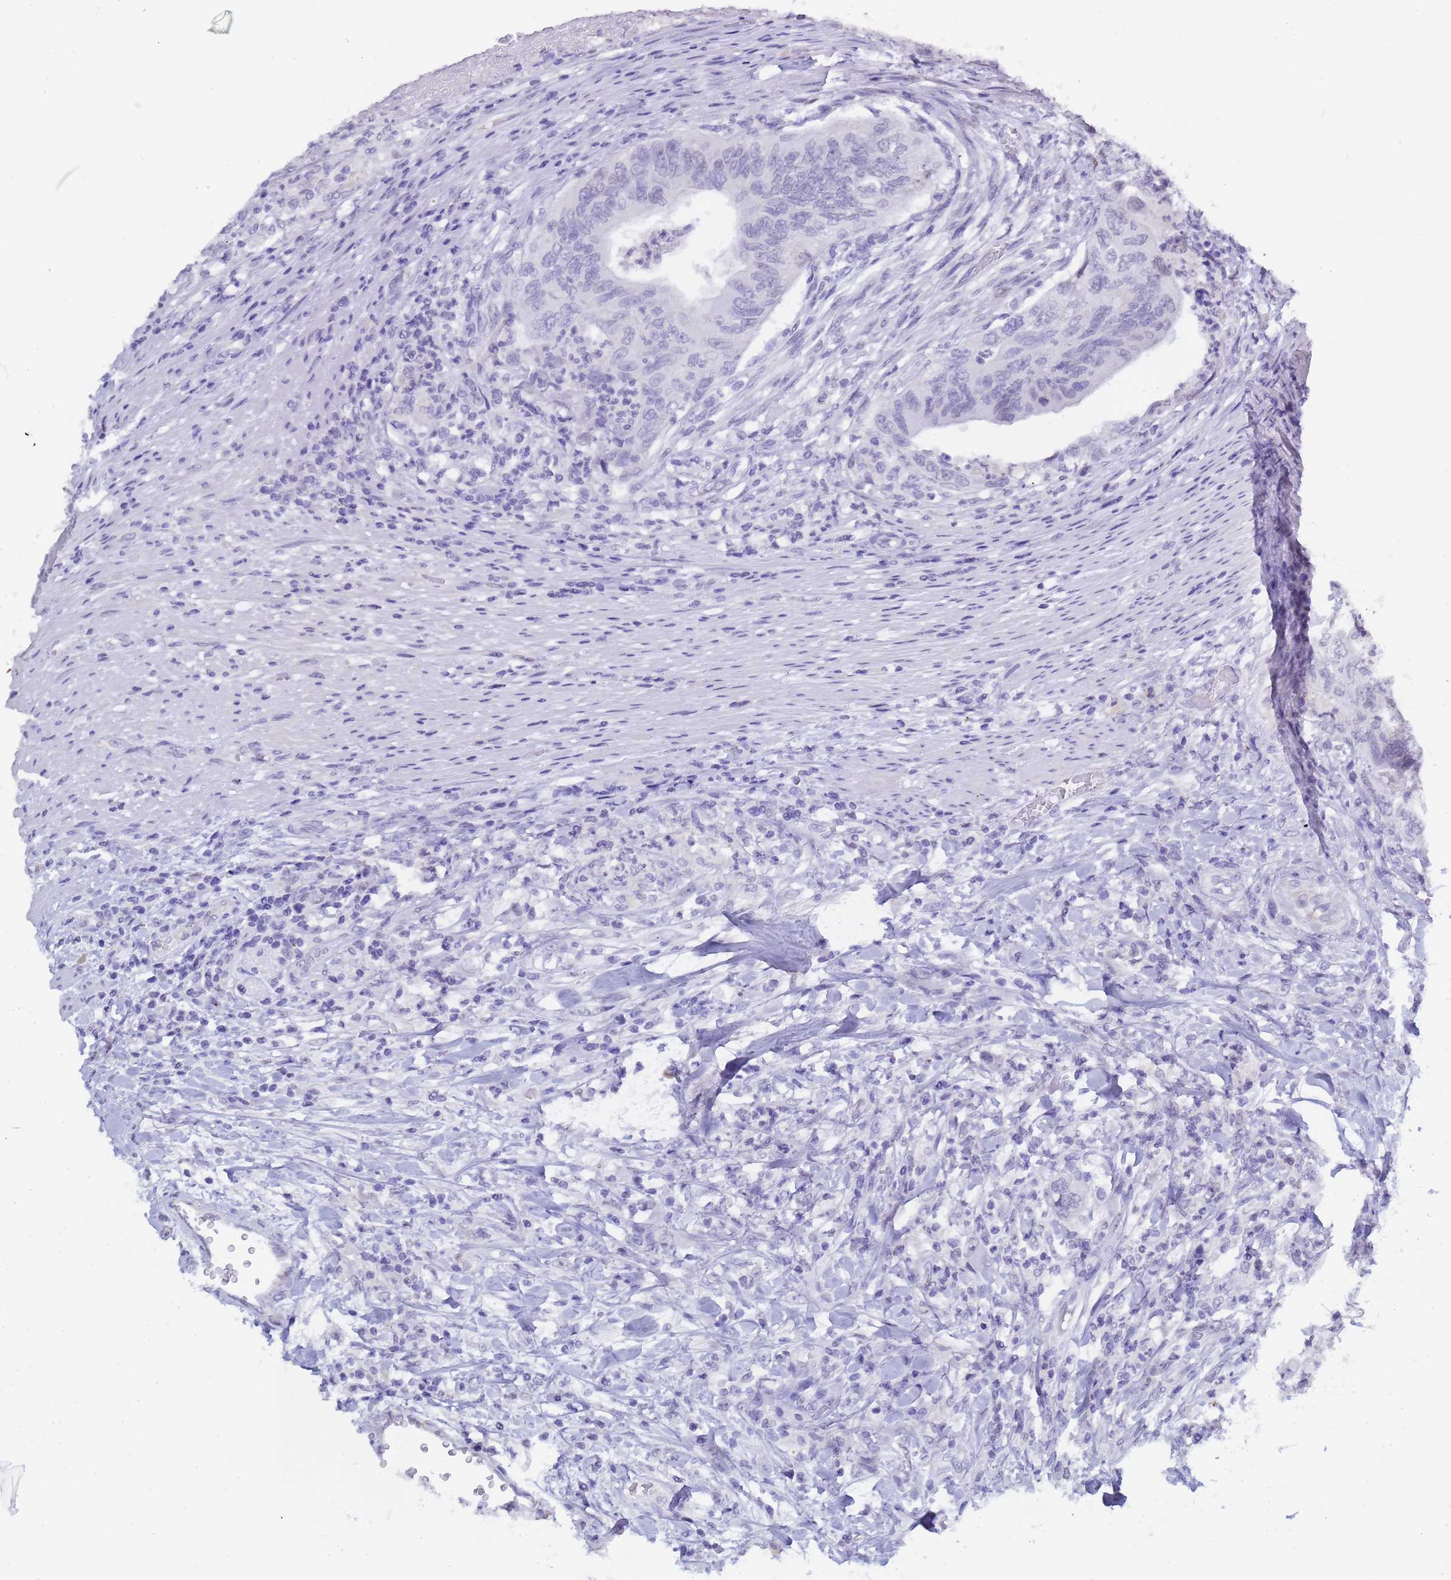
{"staining": {"intensity": "negative", "quantity": "none", "location": "none"}, "tissue": "colorectal cancer", "cell_type": "Tumor cells", "image_type": "cancer", "snomed": [{"axis": "morphology", "description": "Adenocarcinoma, NOS"}, {"axis": "topography", "description": "Rectum"}], "caption": "A histopathology image of colorectal cancer stained for a protein demonstrates no brown staining in tumor cells. Nuclei are stained in blue.", "gene": "CTRC", "patient": {"sex": "male", "age": 63}}